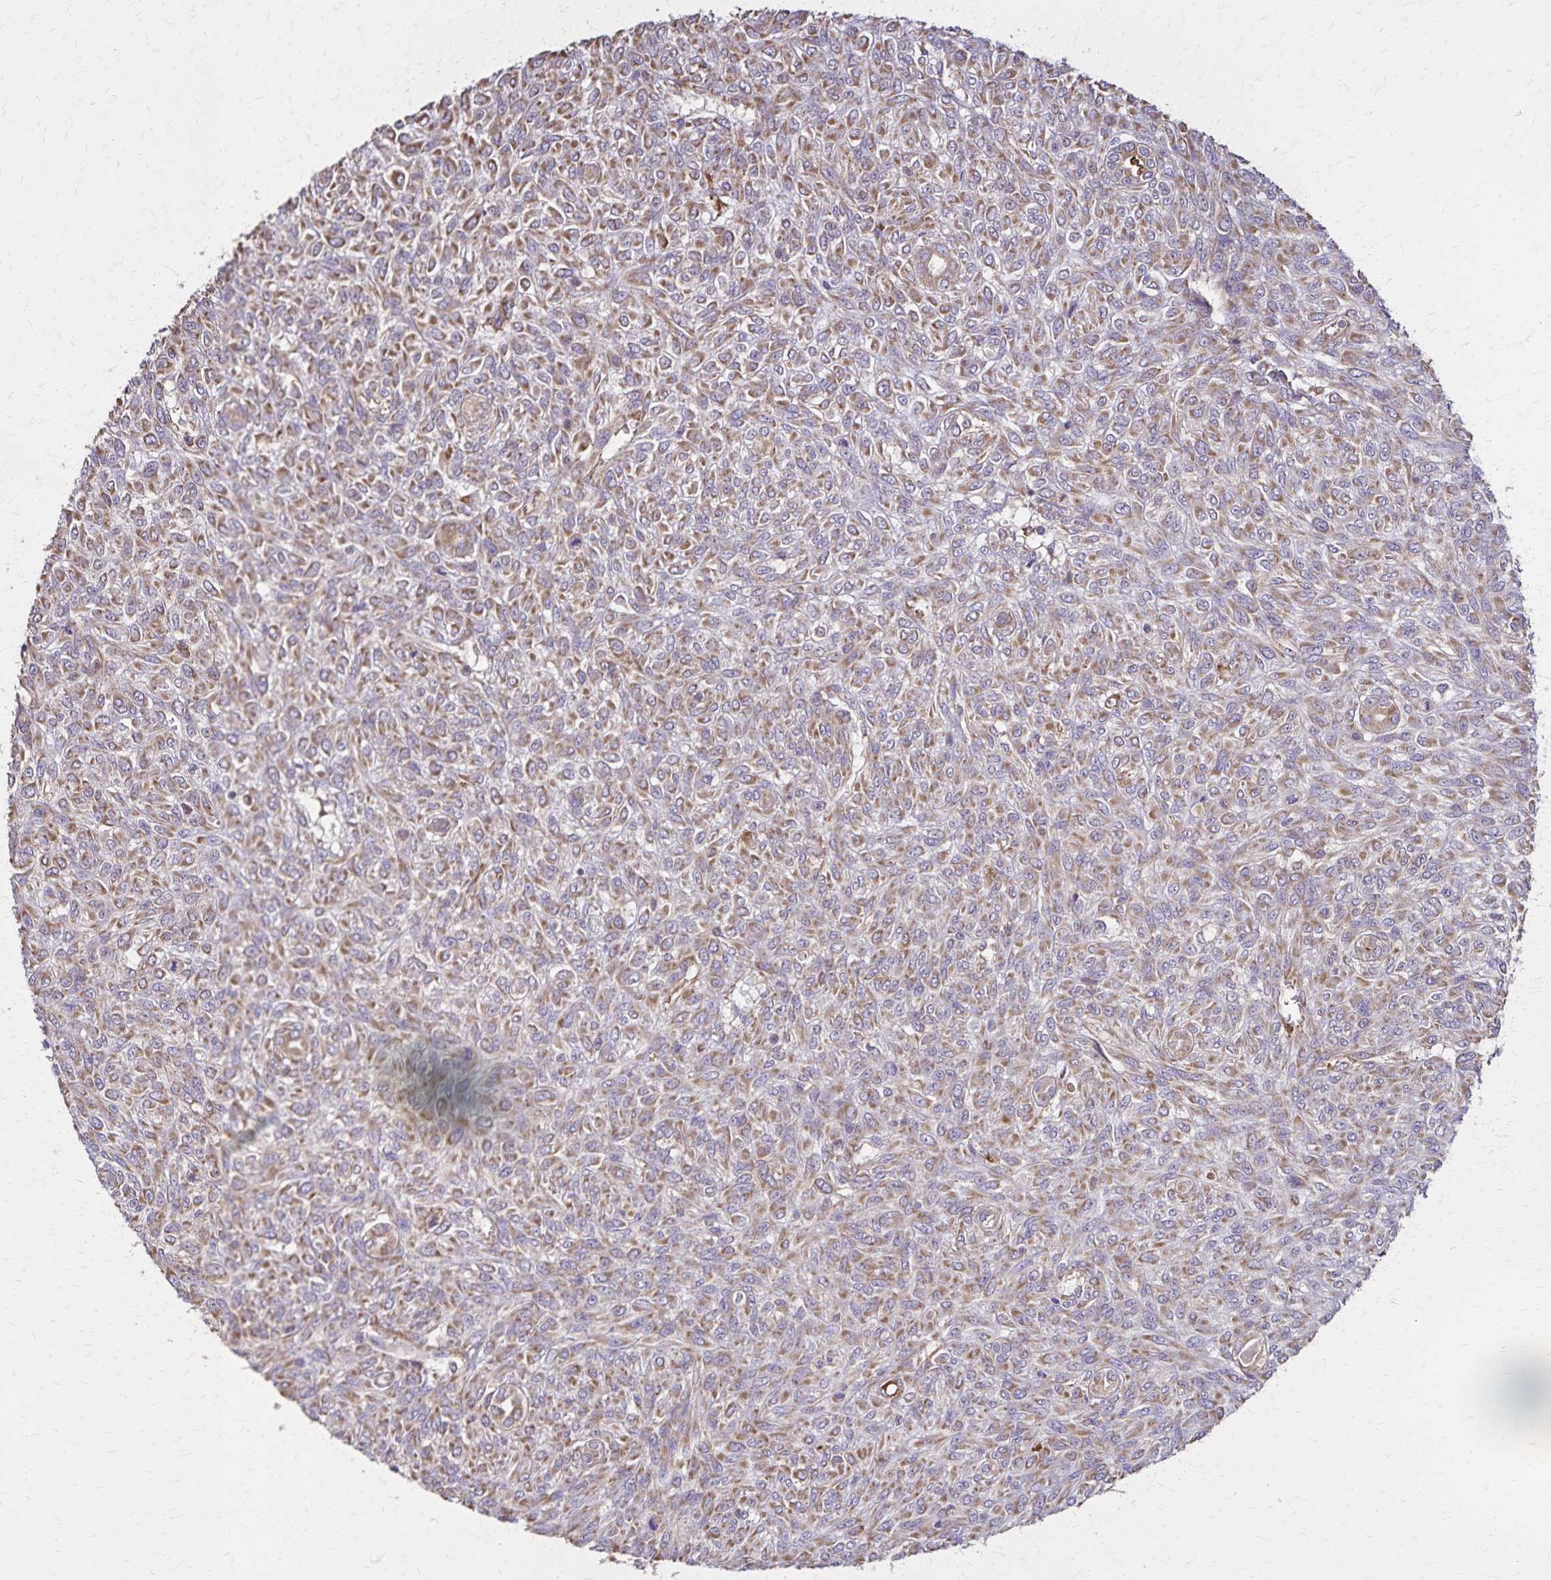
{"staining": {"intensity": "moderate", "quantity": ">75%", "location": "cytoplasmic/membranous"}, "tissue": "renal cancer", "cell_type": "Tumor cells", "image_type": "cancer", "snomed": [{"axis": "morphology", "description": "Adenocarcinoma, NOS"}, {"axis": "topography", "description": "Kidney"}], "caption": "The histopathology image exhibits a brown stain indicating the presence of a protein in the cytoplasmic/membranous of tumor cells in renal cancer (adenocarcinoma).", "gene": "RNF10", "patient": {"sex": "male", "age": 58}}